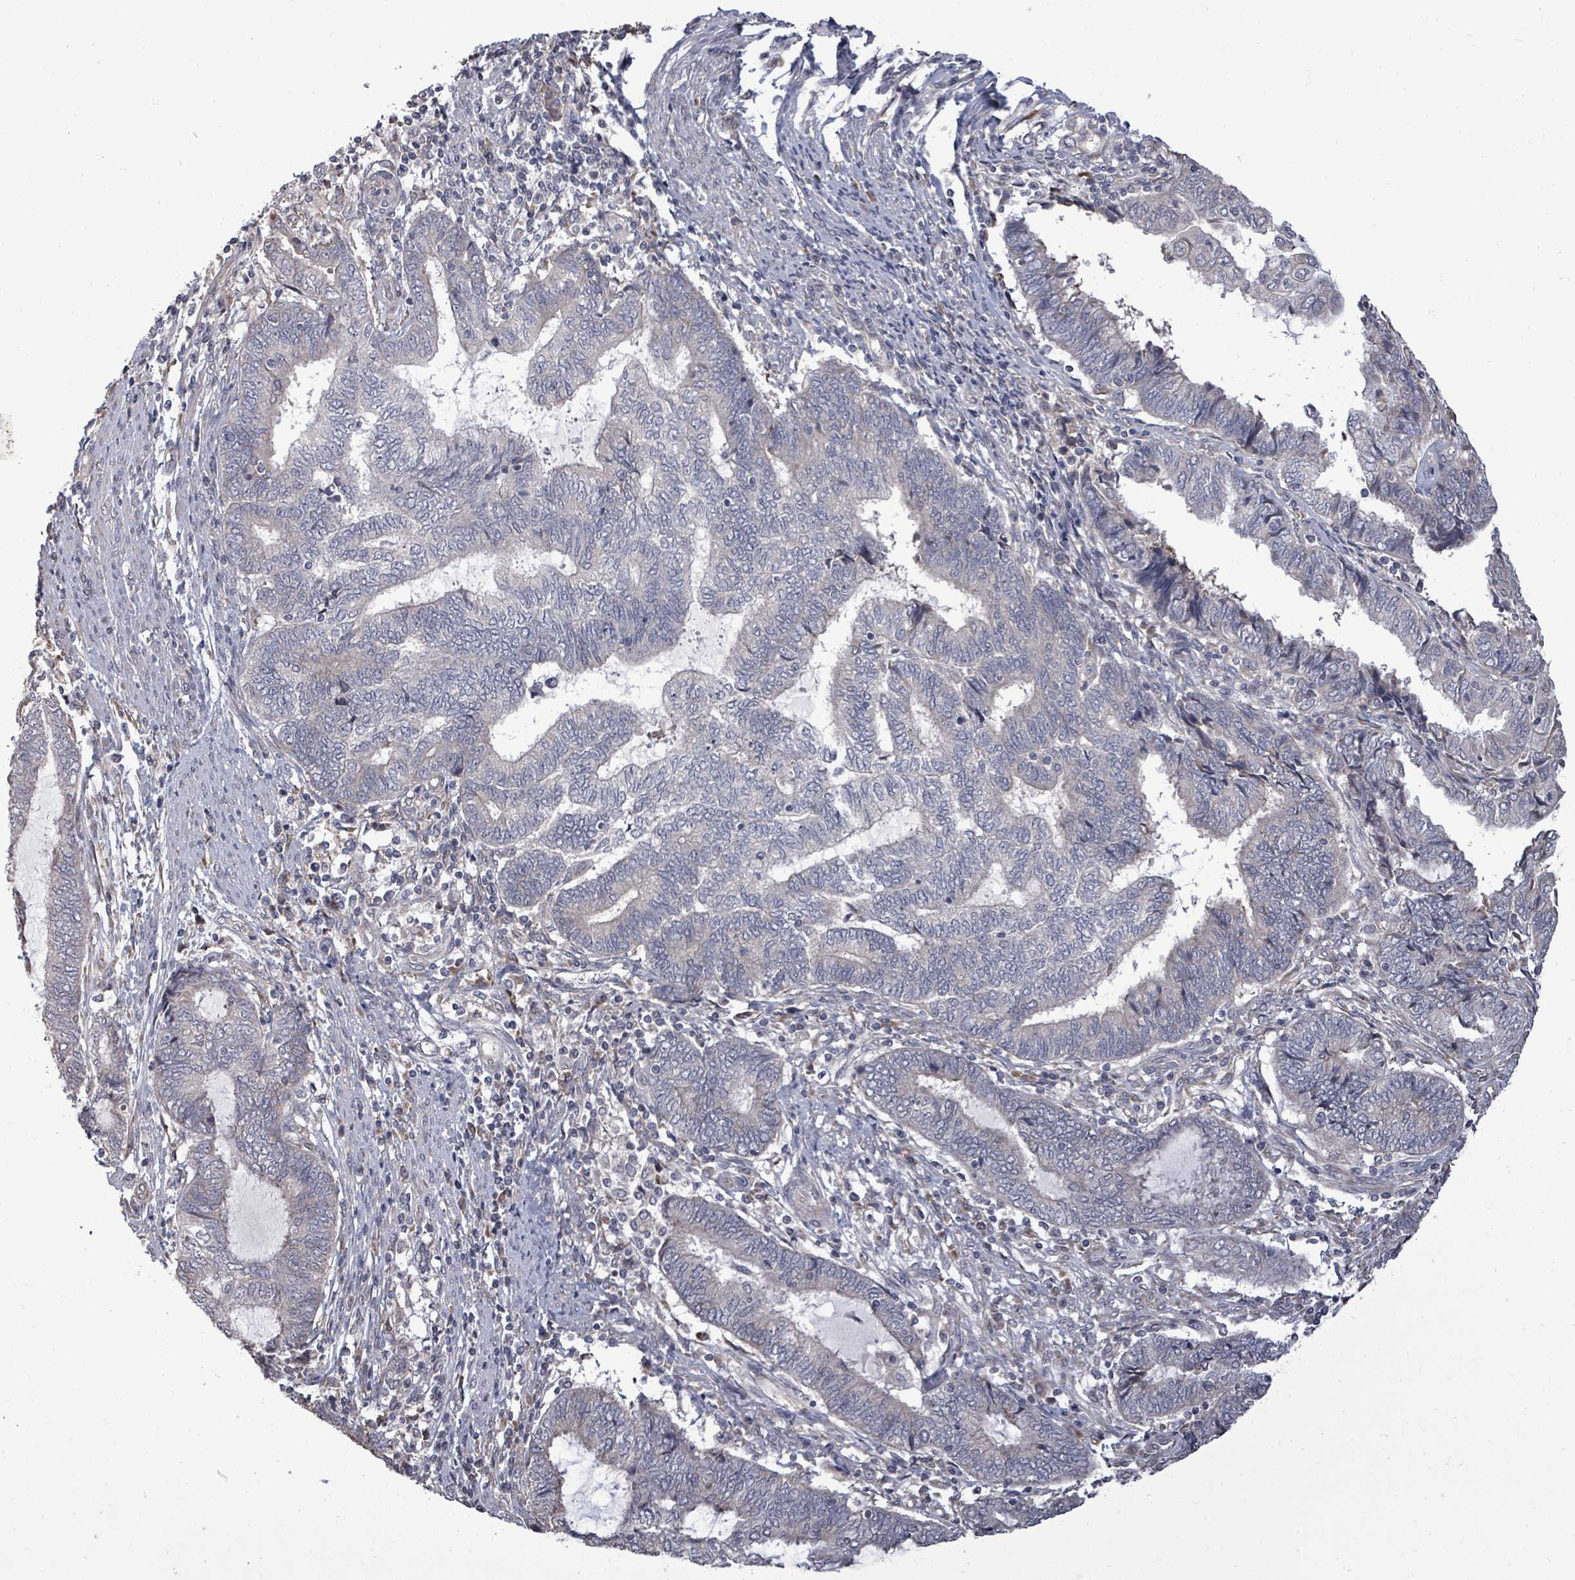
{"staining": {"intensity": "negative", "quantity": "none", "location": "none"}, "tissue": "endometrial cancer", "cell_type": "Tumor cells", "image_type": "cancer", "snomed": [{"axis": "morphology", "description": "Adenocarcinoma, NOS"}, {"axis": "topography", "description": "Uterus"}, {"axis": "topography", "description": "Endometrium"}], "caption": "A photomicrograph of endometrial cancer stained for a protein reveals no brown staining in tumor cells.", "gene": "POMGNT2", "patient": {"sex": "female", "age": 70}}